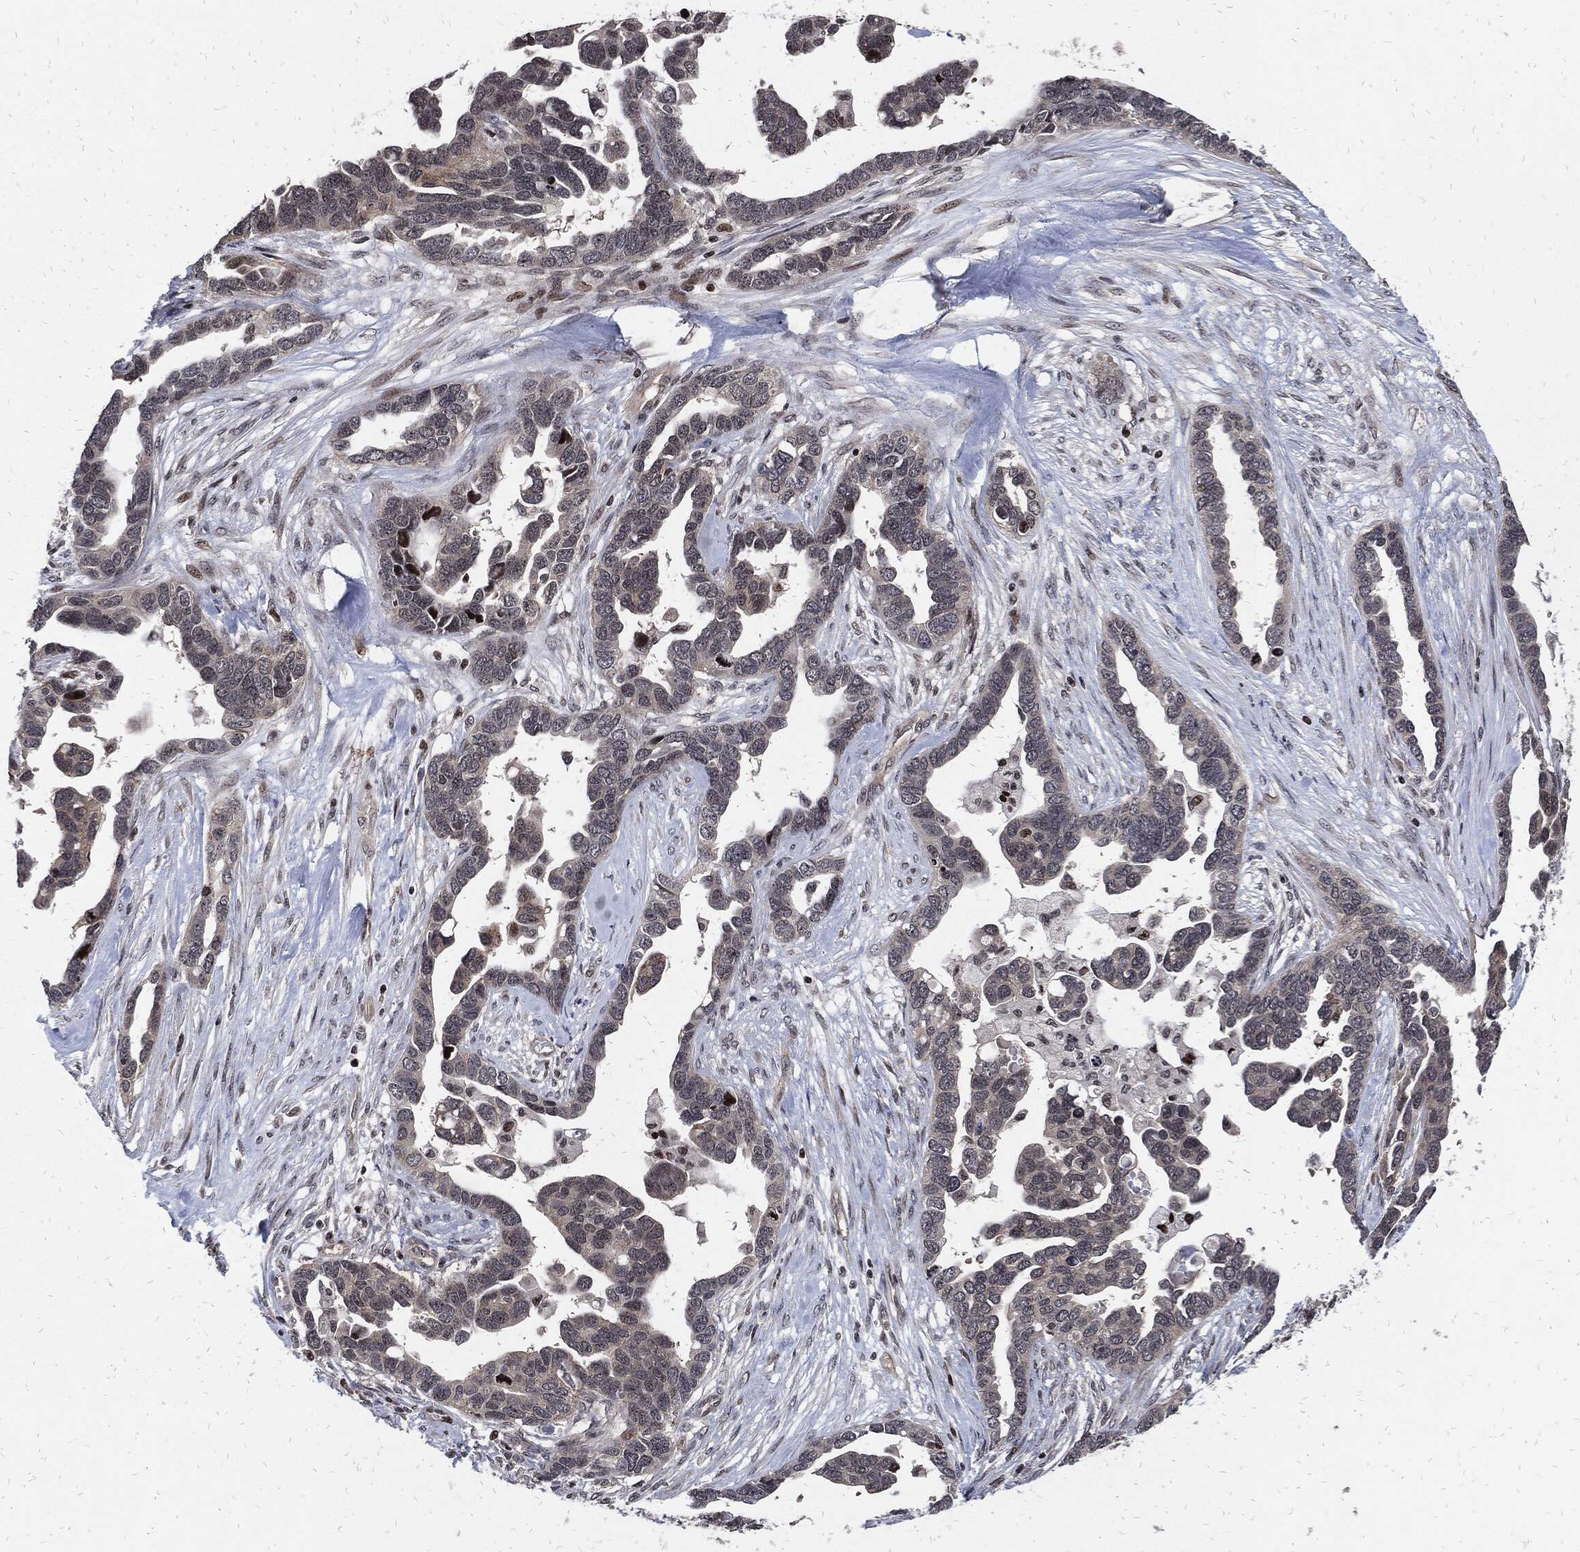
{"staining": {"intensity": "negative", "quantity": "none", "location": "none"}, "tissue": "ovarian cancer", "cell_type": "Tumor cells", "image_type": "cancer", "snomed": [{"axis": "morphology", "description": "Cystadenocarcinoma, serous, NOS"}, {"axis": "topography", "description": "Ovary"}], "caption": "Tumor cells are negative for protein expression in human ovarian serous cystadenocarcinoma. (Brightfield microscopy of DAB IHC at high magnification).", "gene": "ZNF775", "patient": {"sex": "female", "age": 54}}